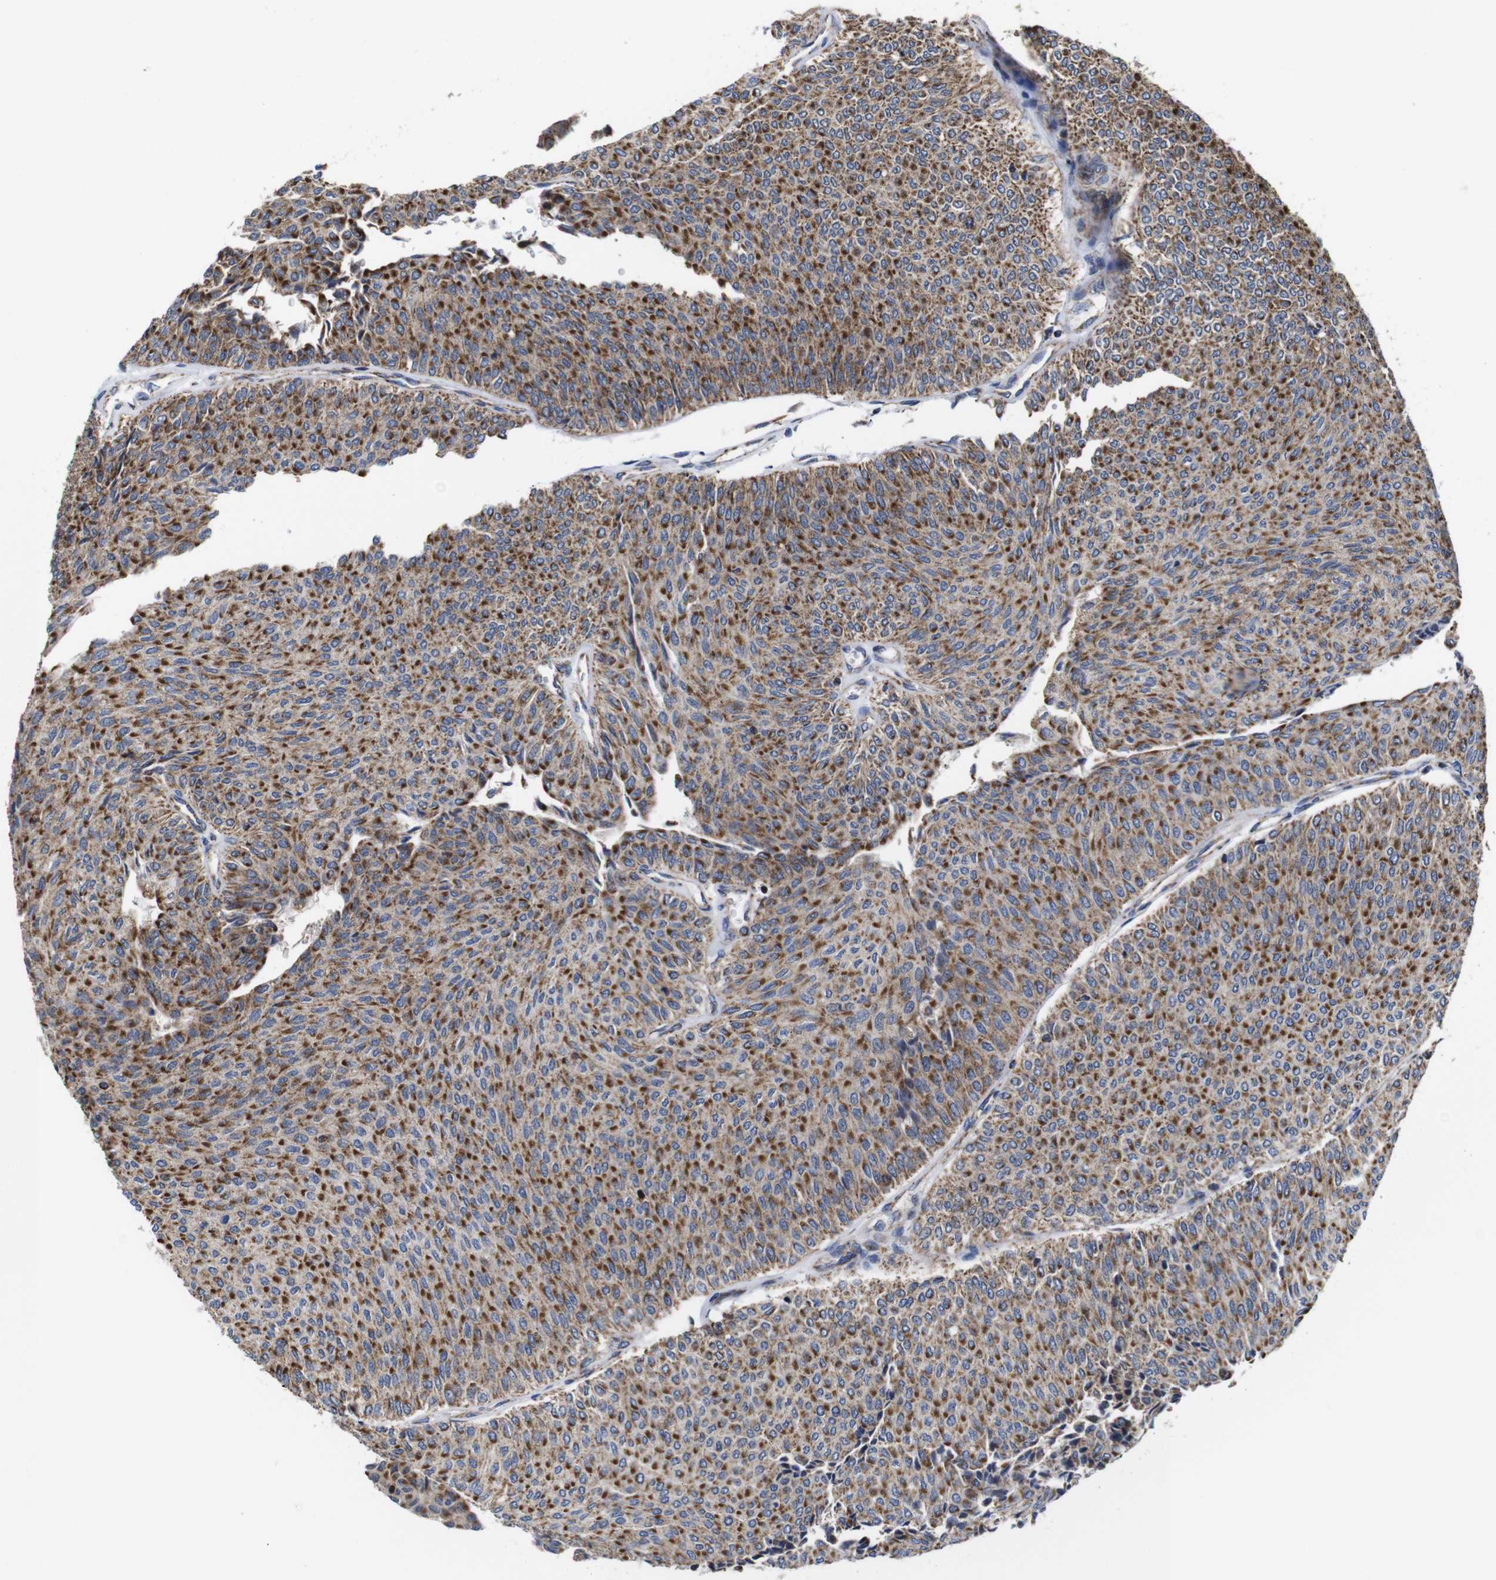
{"staining": {"intensity": "strong", "quantity": "25%-75%", "location": "cytoplasmic/membranous"}, "tissue": "urothelial cancer", "cell_type": "Tumor cells", "image_type": "cancer", "snomed": [{"axis": "morphology", "description": "Urothelial carcinoma, Low grade"}, {"axis": "topography", "description": "Urinary bladder"}], "caption": "Immunohistochemical staining of human urothelial cancer exhibits high levels of strong cytoplasmic/membranous expression in approximately 25%-75% of tumor cells.", "gene": "C17orf80", "patient": {"sex": "male", "age": 78}}